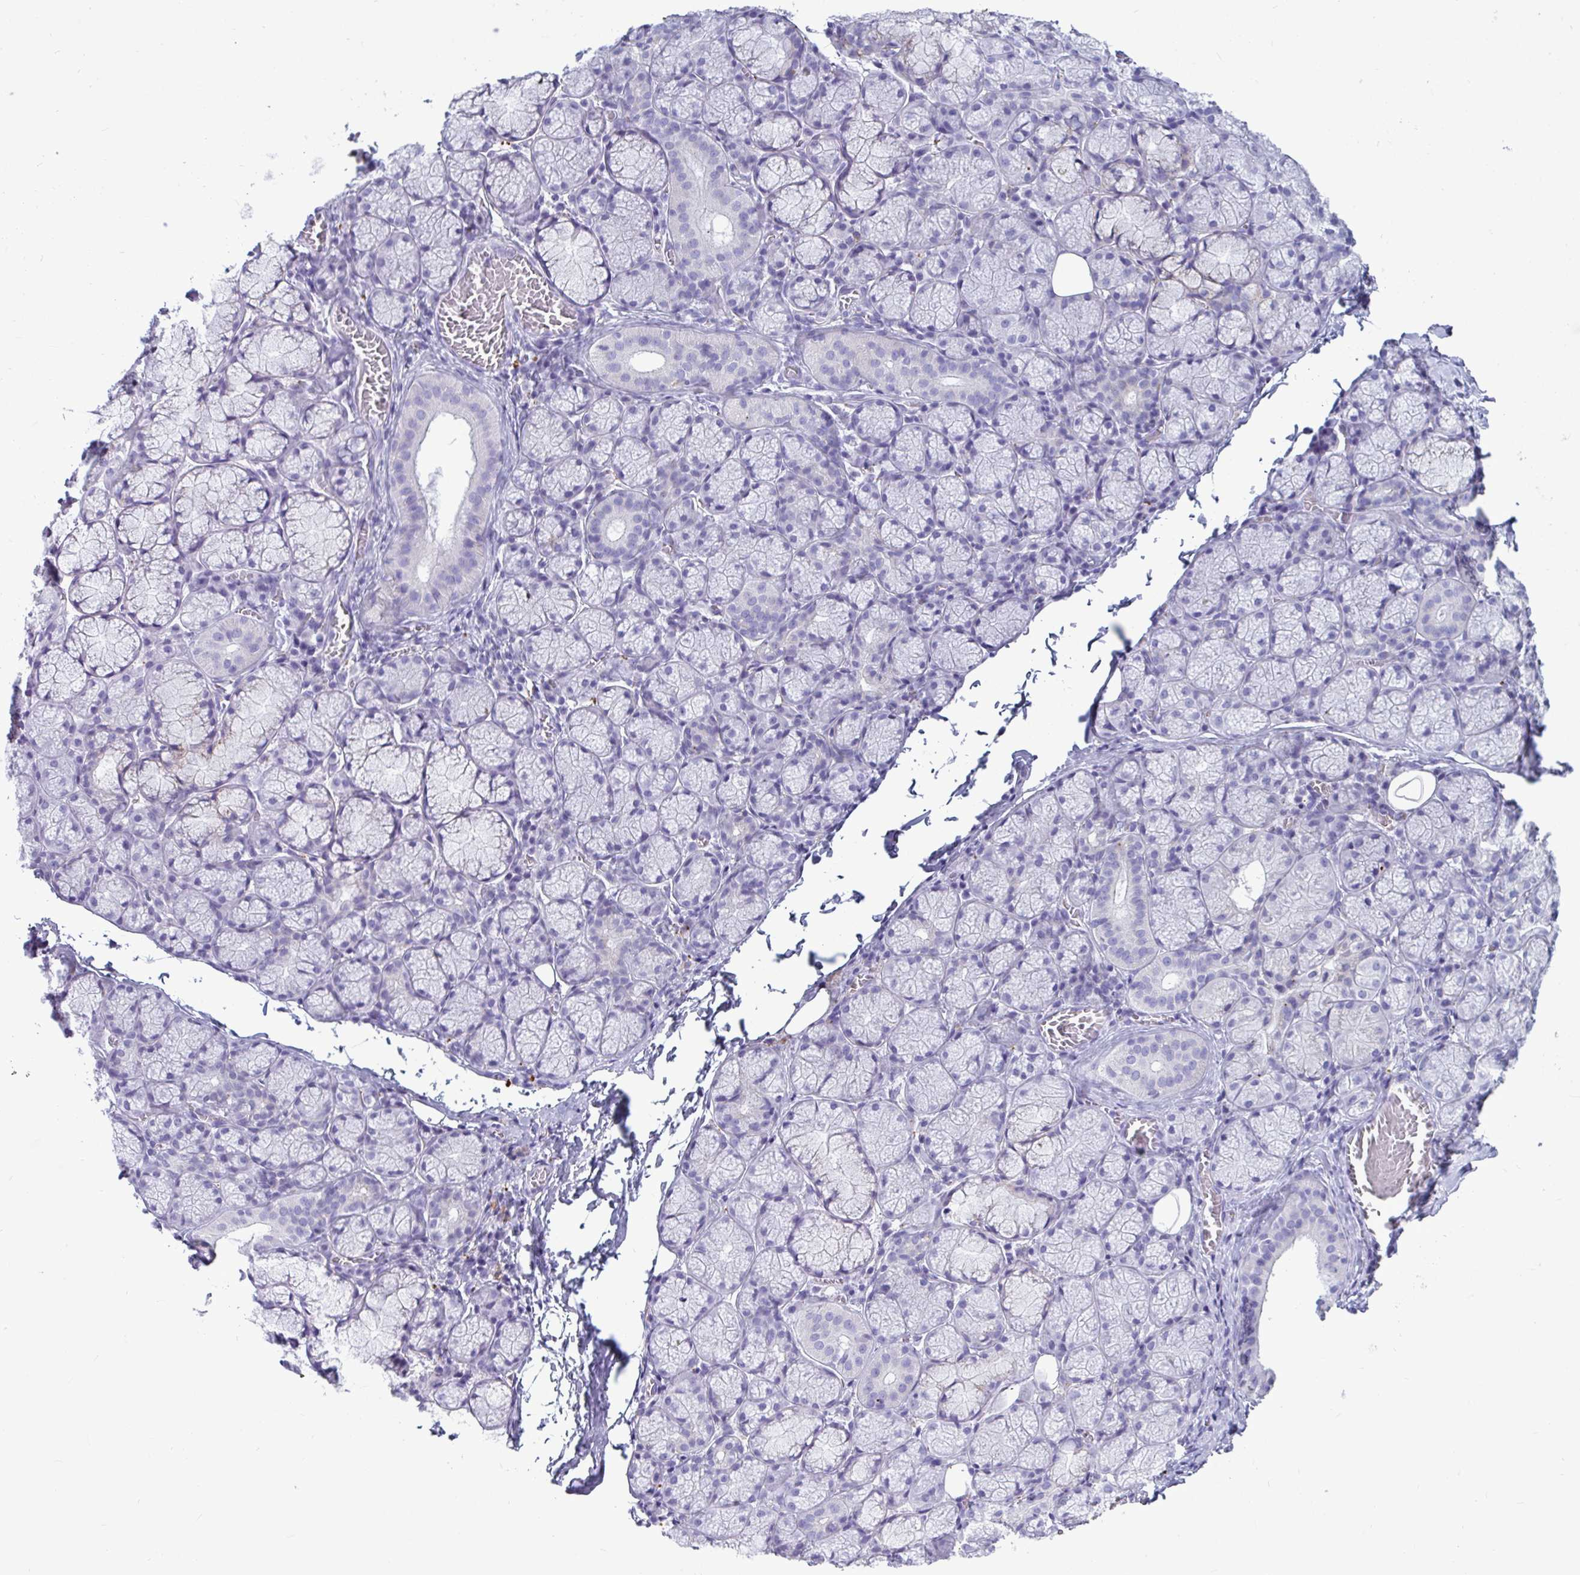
{"staining": {"intensity": "negative", "quantity": "none", "location": "none"}, "tissue": "salivary gland", "cell_type": "Glandular cells", "image_type": "normal", "snomed": [{"axis": "morphology", "description": "Normal tissue, NOS"}, {"axis": "topography", "description": "Salivary gland"}], "caption": "Normal salivary gland was stained to show a protein in brown. There is no significant positivity in glandular cells. (DAB (3,3'-diaminobenzidine) IHC visualized using brightfield microscopy, high magnification).", "gene": "CTSZ", "patient": {"sex": "female", "age": 24}}